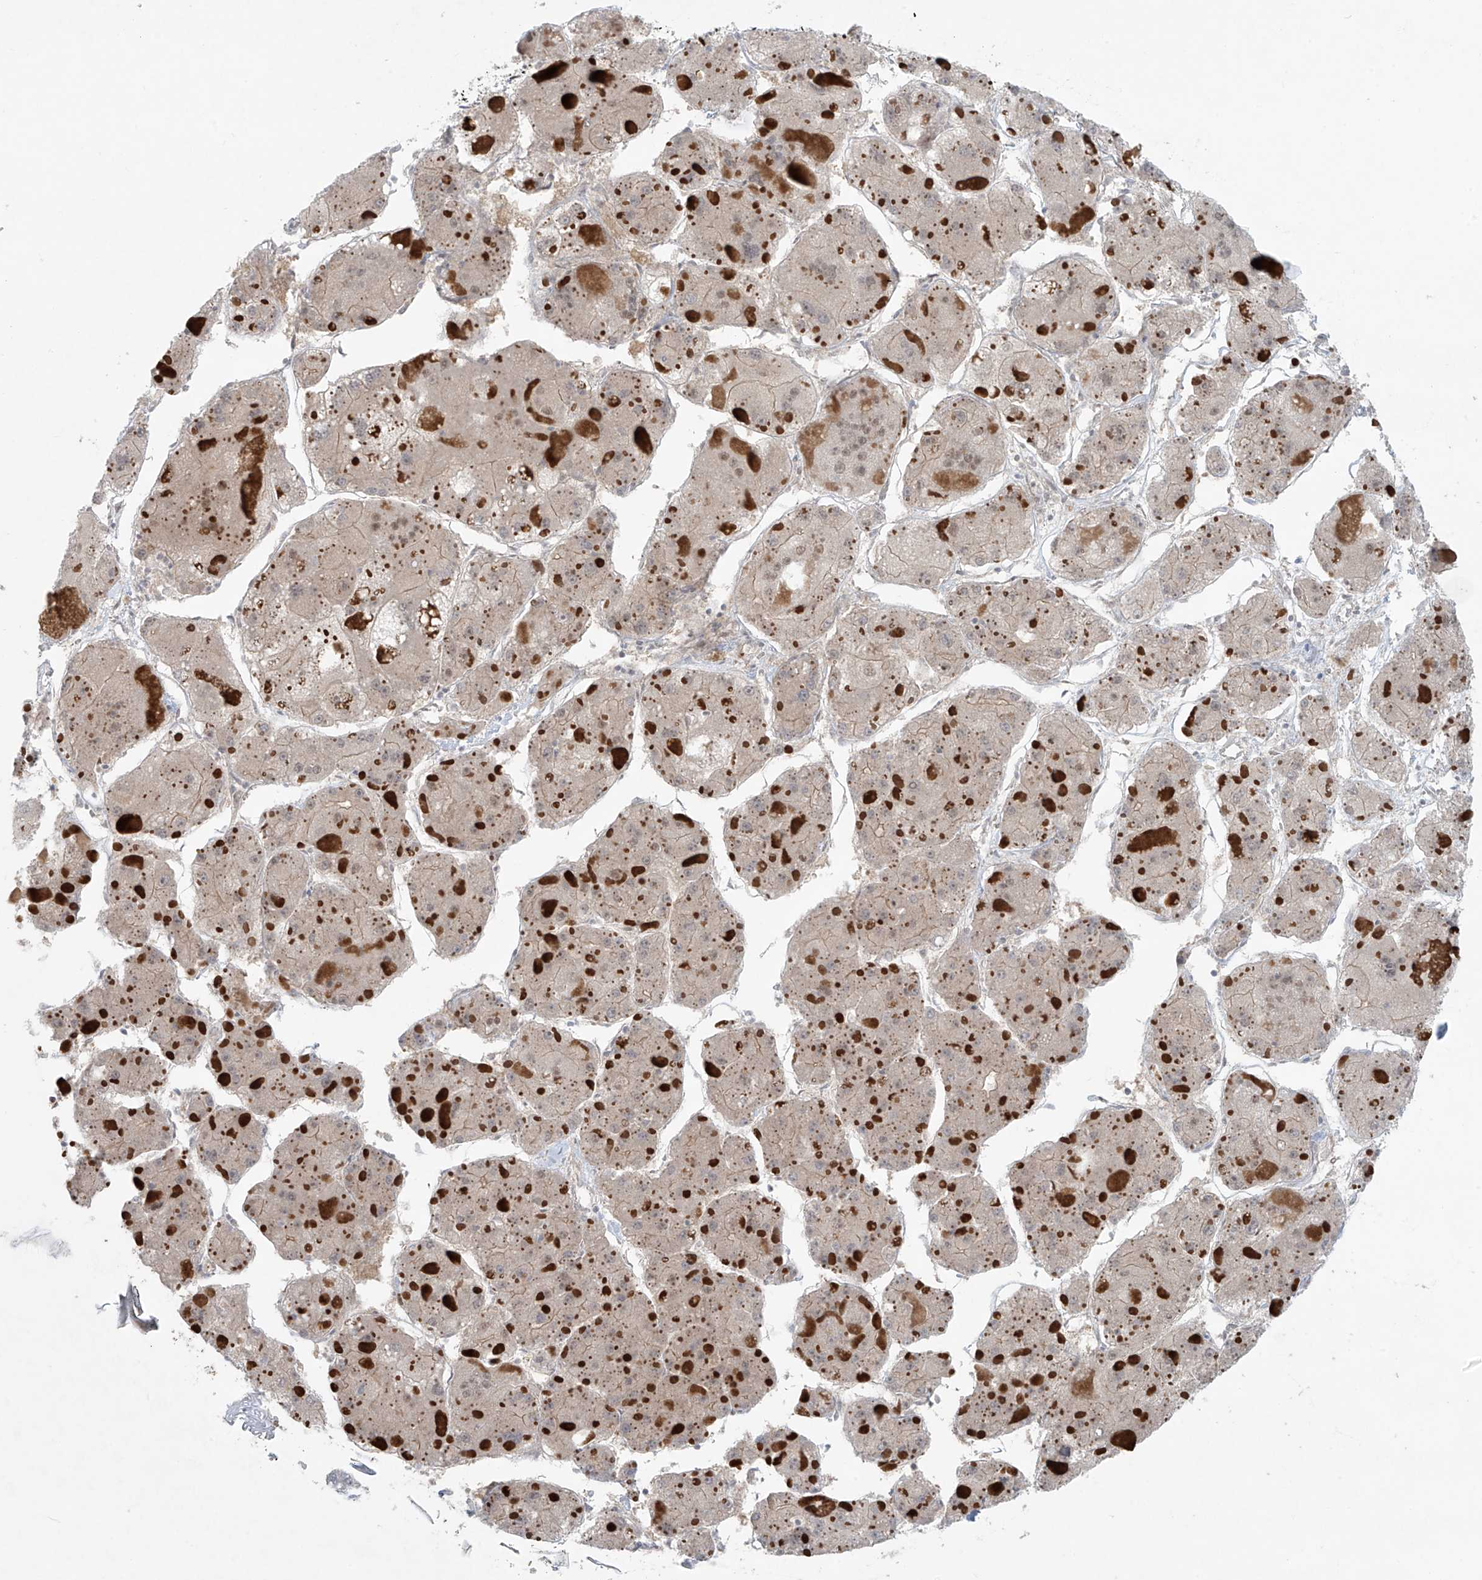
{"staining": {"intensity": "negative", "quantity": "none", "location": "none"}, "tissue": "liver cancer", "cell_type": "Tumor cells", "image_type": "cancer", "snomed": [{"axis": "morphology", "description": "Carcinoma, Hepatocellular, NOS"}, {"axis": "topography", "description": "Liver"}], "caption": "Hepatocellular carcinoma (liver) stained for a protein using immunohistochemistry reveals no positivity tumor cells.", "gene": "PPAT", "patient": {"sex": "female", "age": 73}}